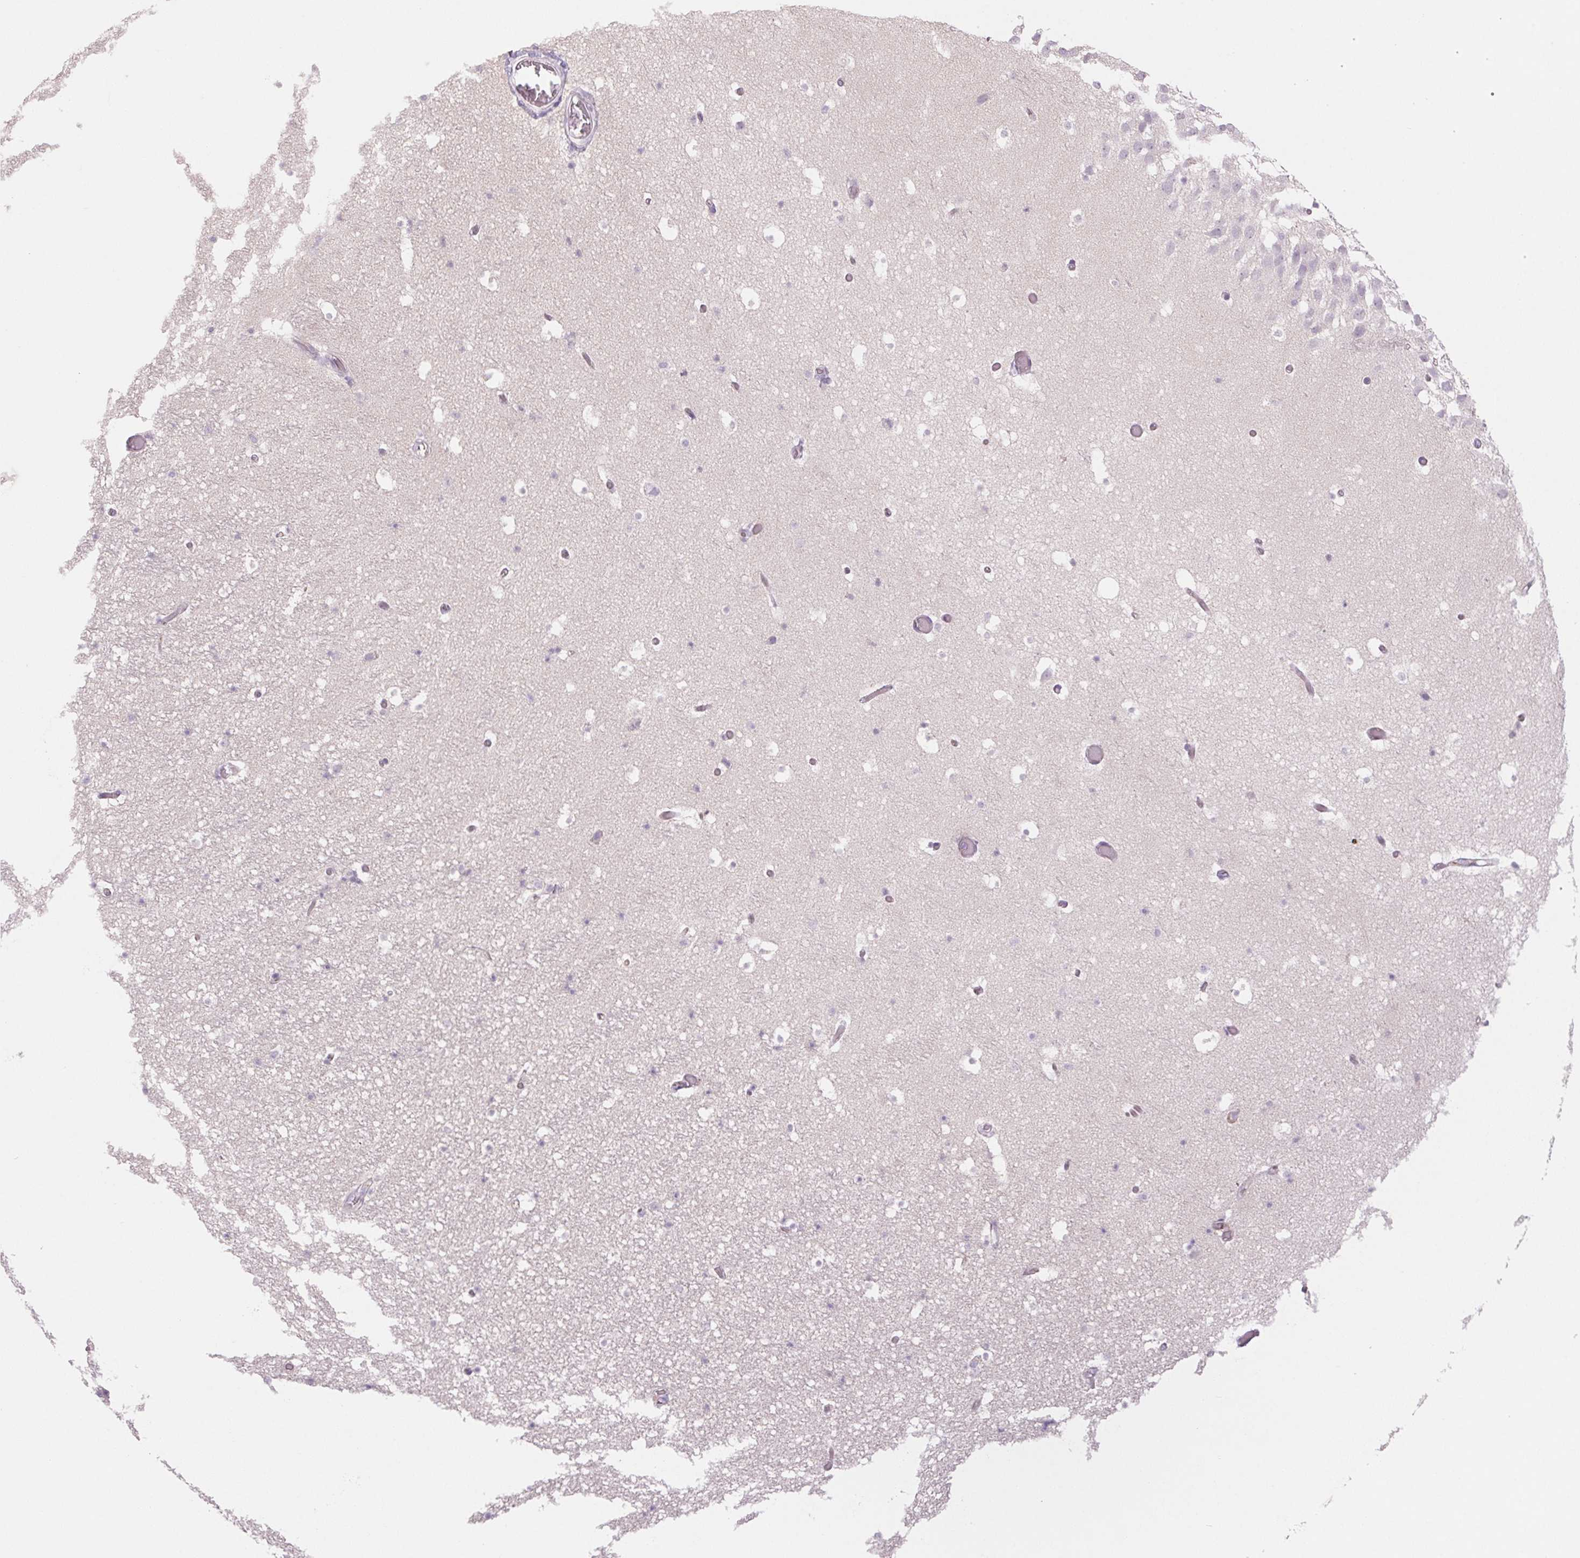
{"staining": {"intensity": "negative", "quantity": "none", "location": "none"}, "tissue": "hippocampus", "cell_type": "Glial cells", "image_type": "normal", "snomed": [{"axis": "morphology", "description": "Normal tissue, NOS"}, {"axis": "topography", "description": "Hippocampus"}], "caption": "Glial cells are negative for protein expression in benign human hippocampus. Nuclei are stained in blue.", "gene": "KRT1", "patient": {"sex": "male", "age": 26}}